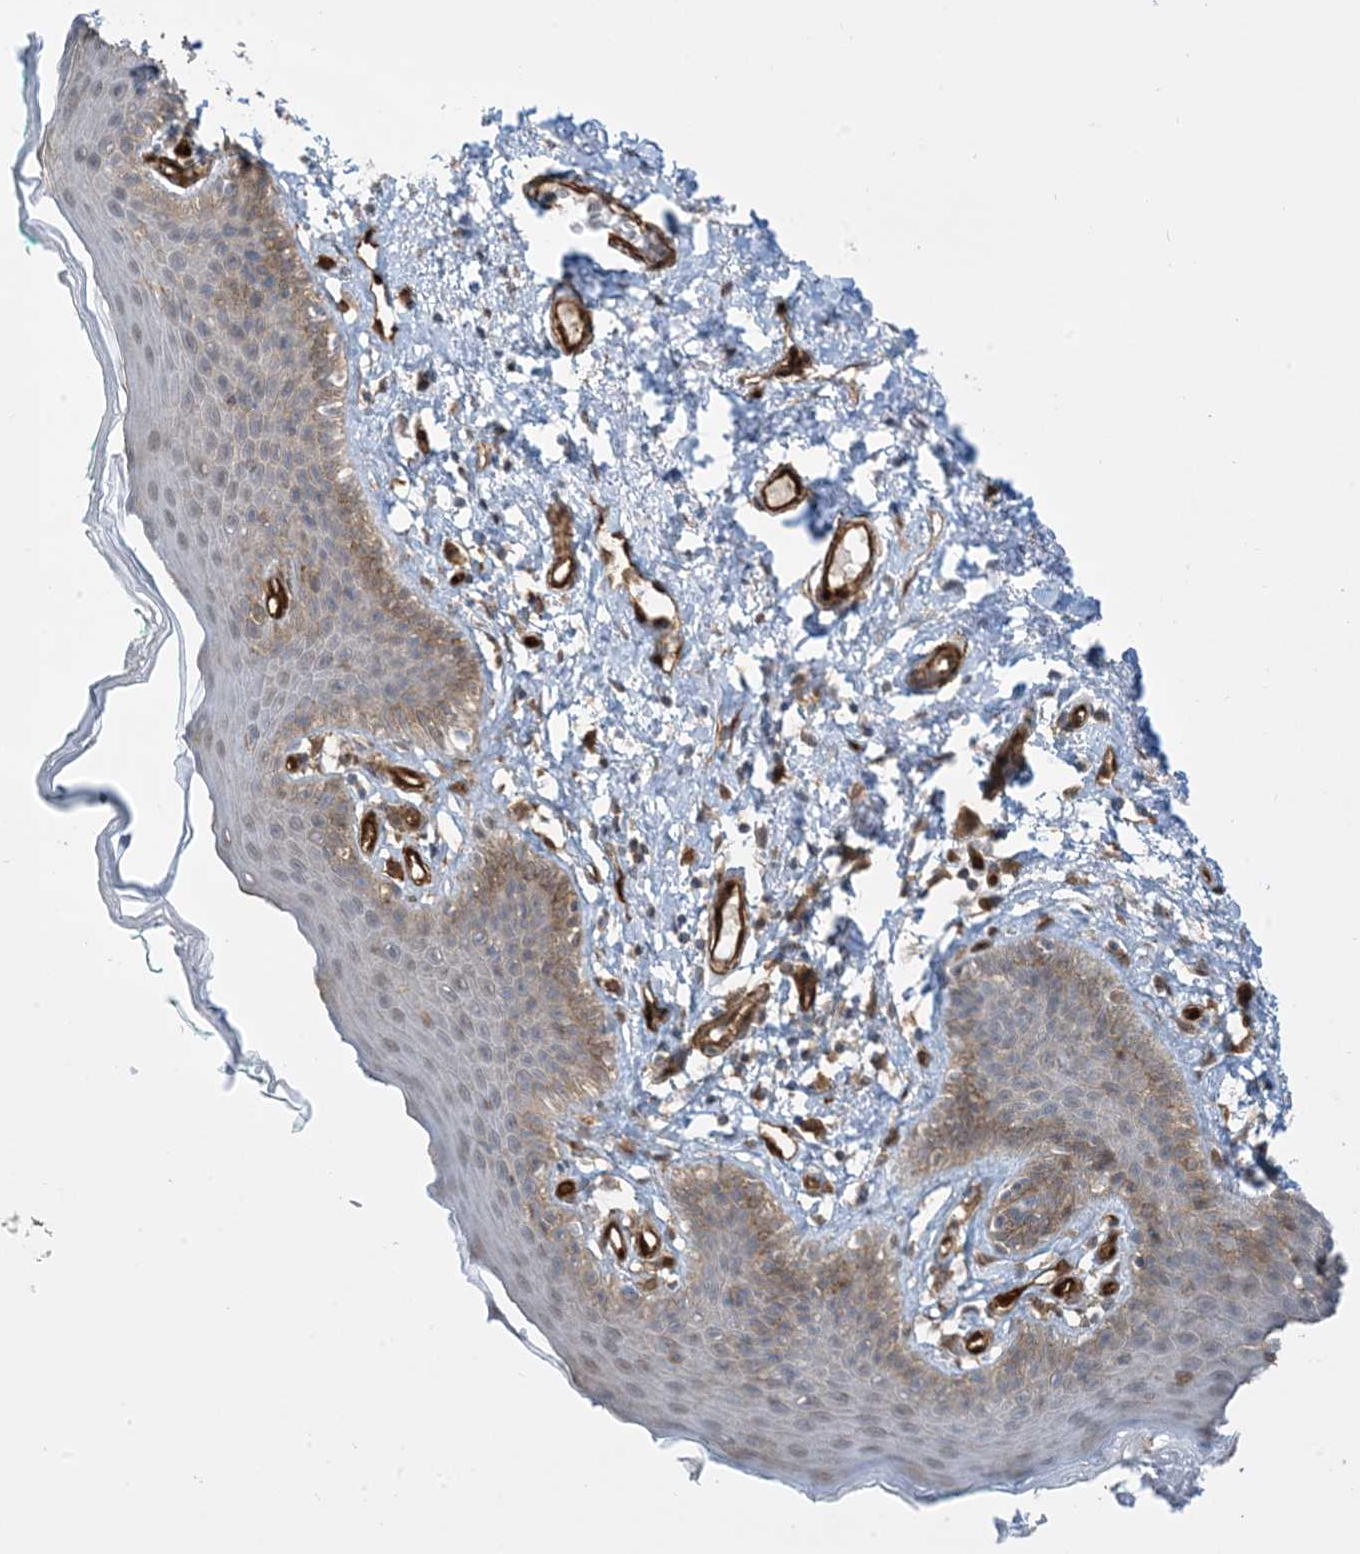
{"staining": {"intensity": "moderate", "quantity": ">75%", "location": "cytoplasmic/membranous"}, "tissue": "skin", "cell_type": "Epidermal cells", "image_type": "normal", "snomed": [{"axis": "morphology", "description": "Normal tissue, NOS"}, {"axis": "topography", "description": "Vulva"}], "caption": "Immunohistochemical staining of unremarkable human skin shows >75% levels of moderate cytoplasmic/membranous protein positivity in approximately >75% of epidermal cells. The staining was performed using DAB (3,3'-diaminobenzidine), with brown indicating positive protein expression. Nuclei are stained blue with hematoxylin.", "gene": "PPM1F", "patient": {"sex": "female", "age": 66}}